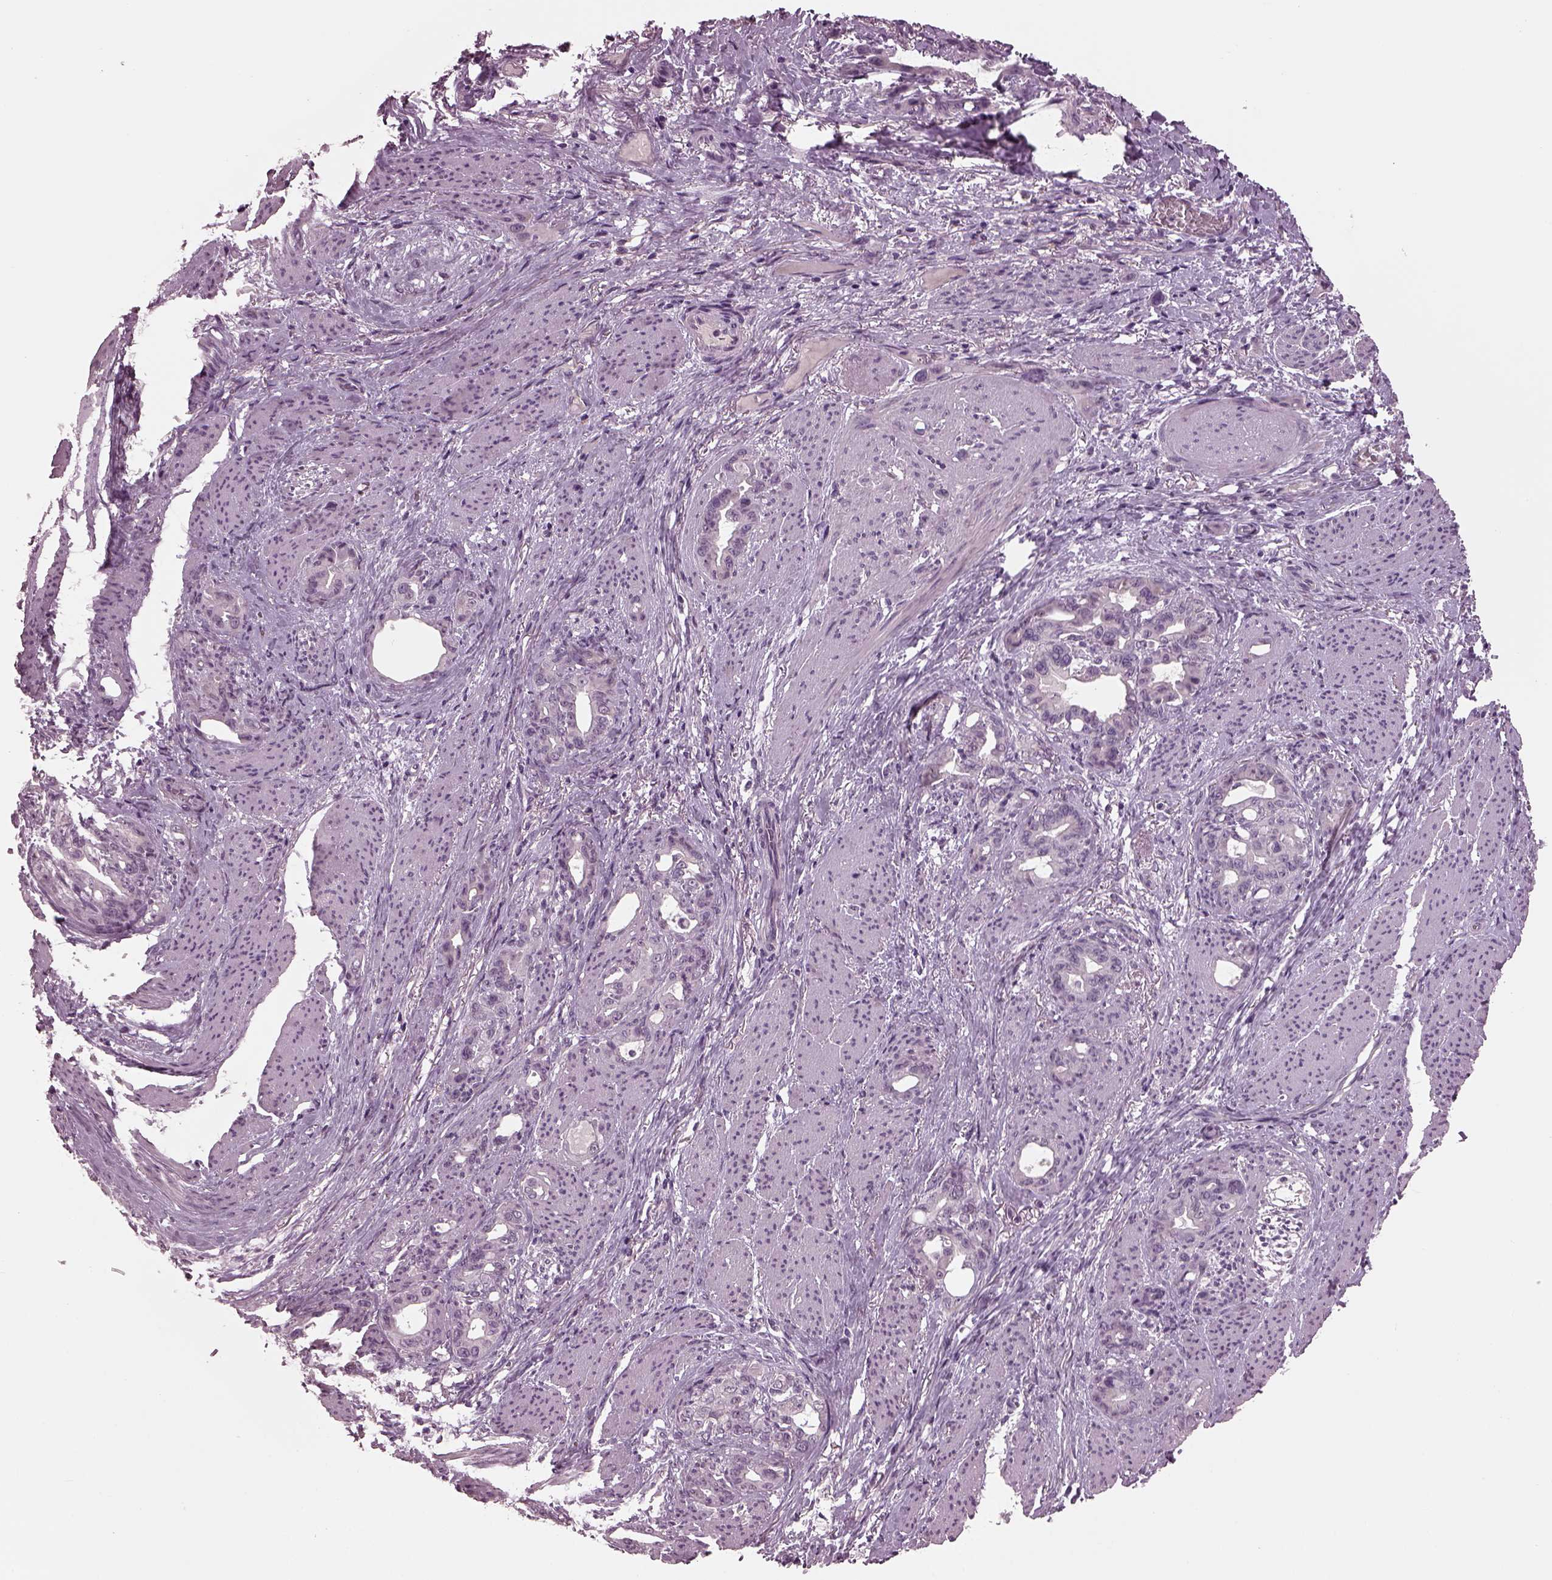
{"staining": {"intensity": "negative", "quantity": "none", "location": "none"}, "tissue": "stomach cancer", "cell_type": "Tumor cells", "image_type": "cancer", "snomed": [{"axis": "morphology", "description": "Normal tissue, NOS"}, {"axis": "morphology", "description": "Adenocarcinoma, NOS"}, {"axis": "topography", "description": "Esophagus"}, {"axis": "topography", "description": "Stomach, upper"}], "caption": "Stomach cancer was stained to show a protein in brown. There is no significant expression in tumor cells. (DAB IHC, high magnification).", "gene": "CLCN4", "patient": {"sex": "male", "age": 62}}